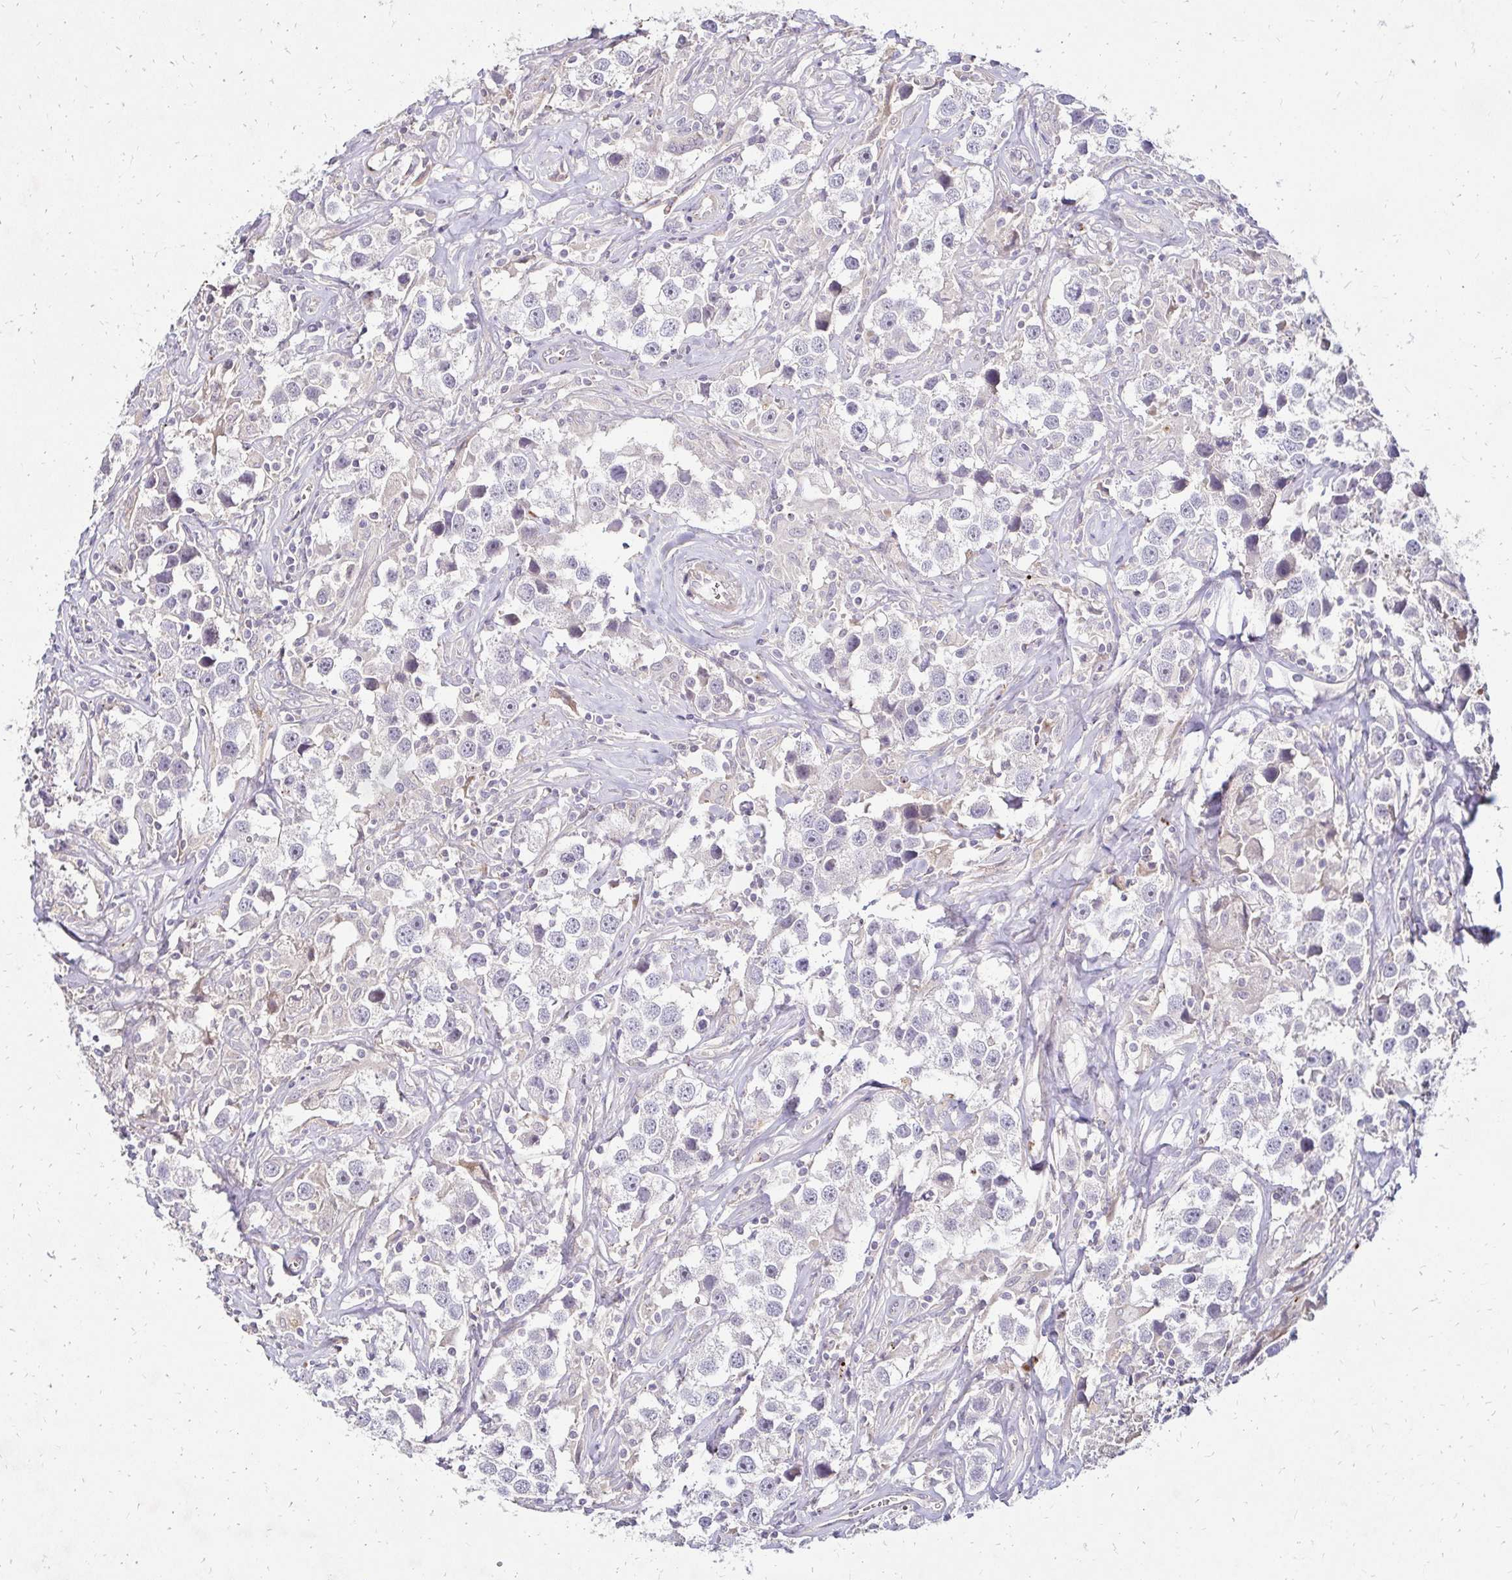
{"staining": {"intensity": "negative", "quantity": "none", "location": "none"}, "tissue": "testis cancer", "cell_type": "Tumor cells", "image_type": "cancer", "snomed": [{"axis": "morphology", "description": "Seminoma, NOS"}, {"axis": "topography", "description": "Testis"}], "caption": "Immunohistochemistry of testis cancer (seminoma) reveals no expression in tumor cells.", "gene": "IDUA", "patient": {"sex": "male", "age": 49}}